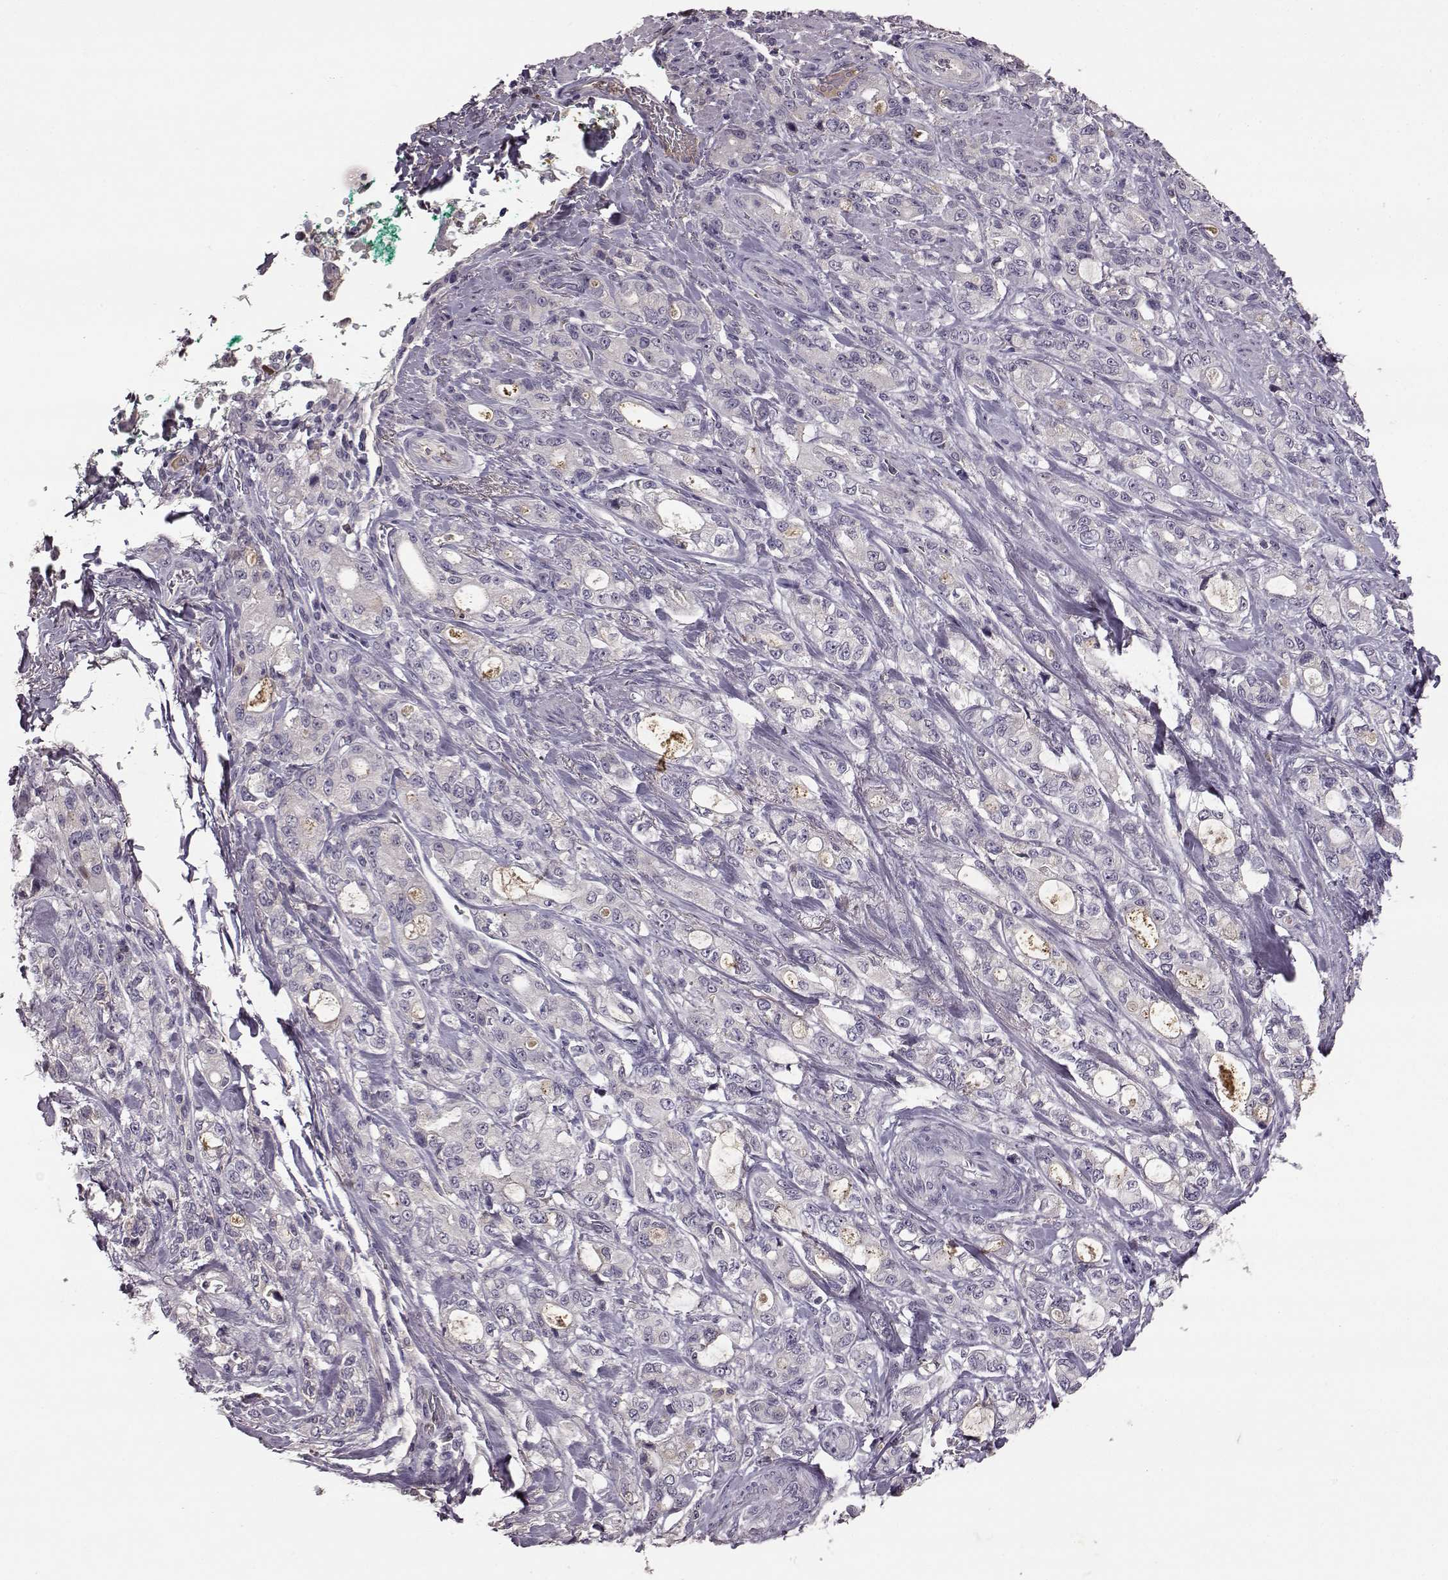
{"staining": {"intensity": "weak", "quantity": ">75%", "location": "cytoplasmic/membranous"}, "tissue": "stomach cancer", "cell_type": "Tumor cells", "image_type": "cancer", "snomed": [{"axis": "morphology", "description": "Adenocarcinoma, NOS"}, {"axis": "topography", "description": "Stomach"}], "caption": "Stomach cancer stained with a brown dye reveals weak cytoplasmic/membranous positive expression in approximately >75% of tumor cells.", "gene": "YJEFN3", "patient": {"sex": "male", "age": 63}}